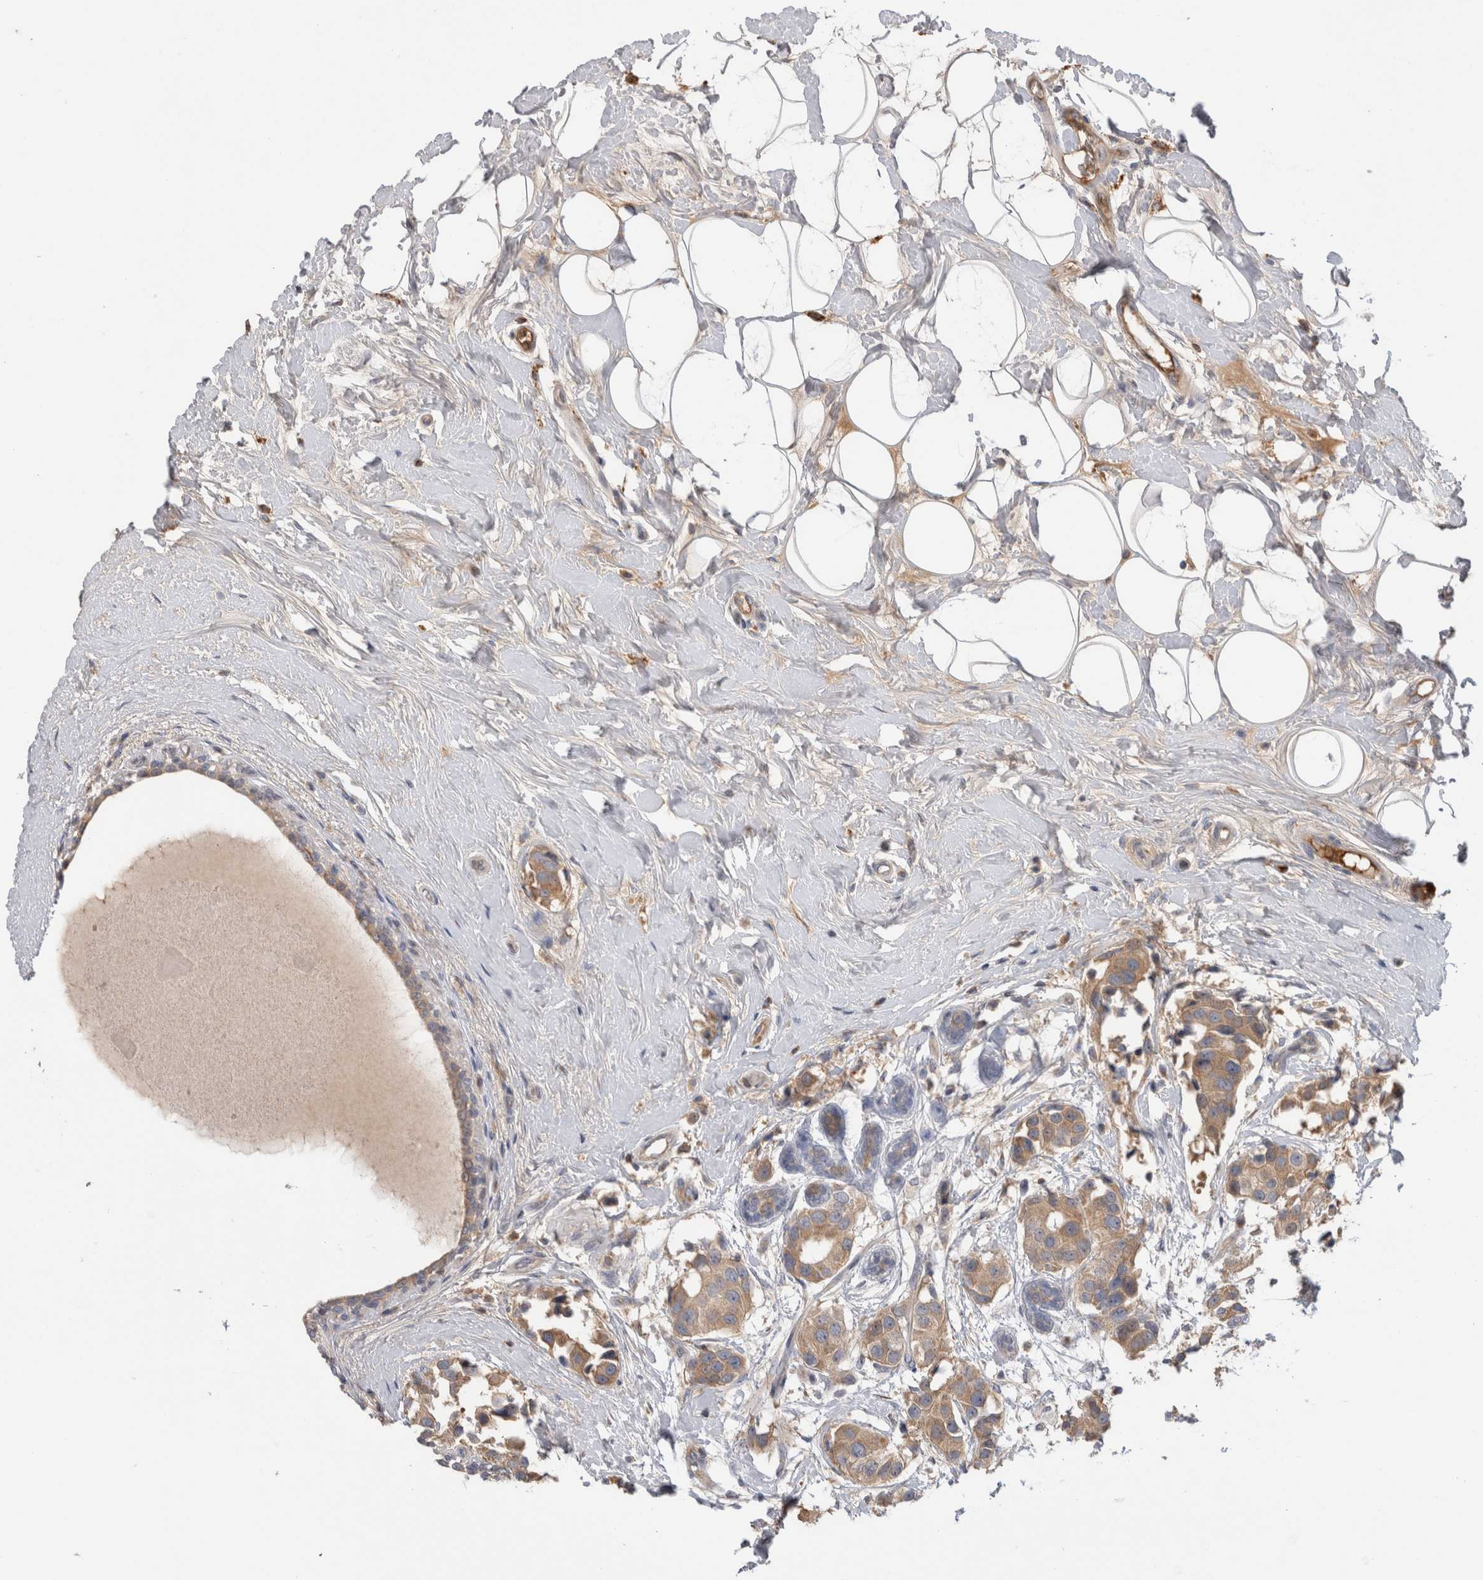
{"staining": {"intensity": "weak", "quantity": ">75%", "location": "cytoplasmic/membranous"}, "tissue": "breast cancer", "cell_type": "Tumor cells", "image_type": "cancer", "snomed": [{"axis": "morphology", "description": "Normal tissue, NOS"}, {"axis": "morphology", "description": "Duct carcinoma"}, {"axis": "topography", "description": "Breast"}], "caption": "About >75% of tumor cells in infiltrating ductal carcinoma (breast) reveal weak cytoplasmic/membranous protein expression as visualized by brown immunohistochemical staining.", "gene": "TBCE", "patient": {"sex": "female", "age": 39}}